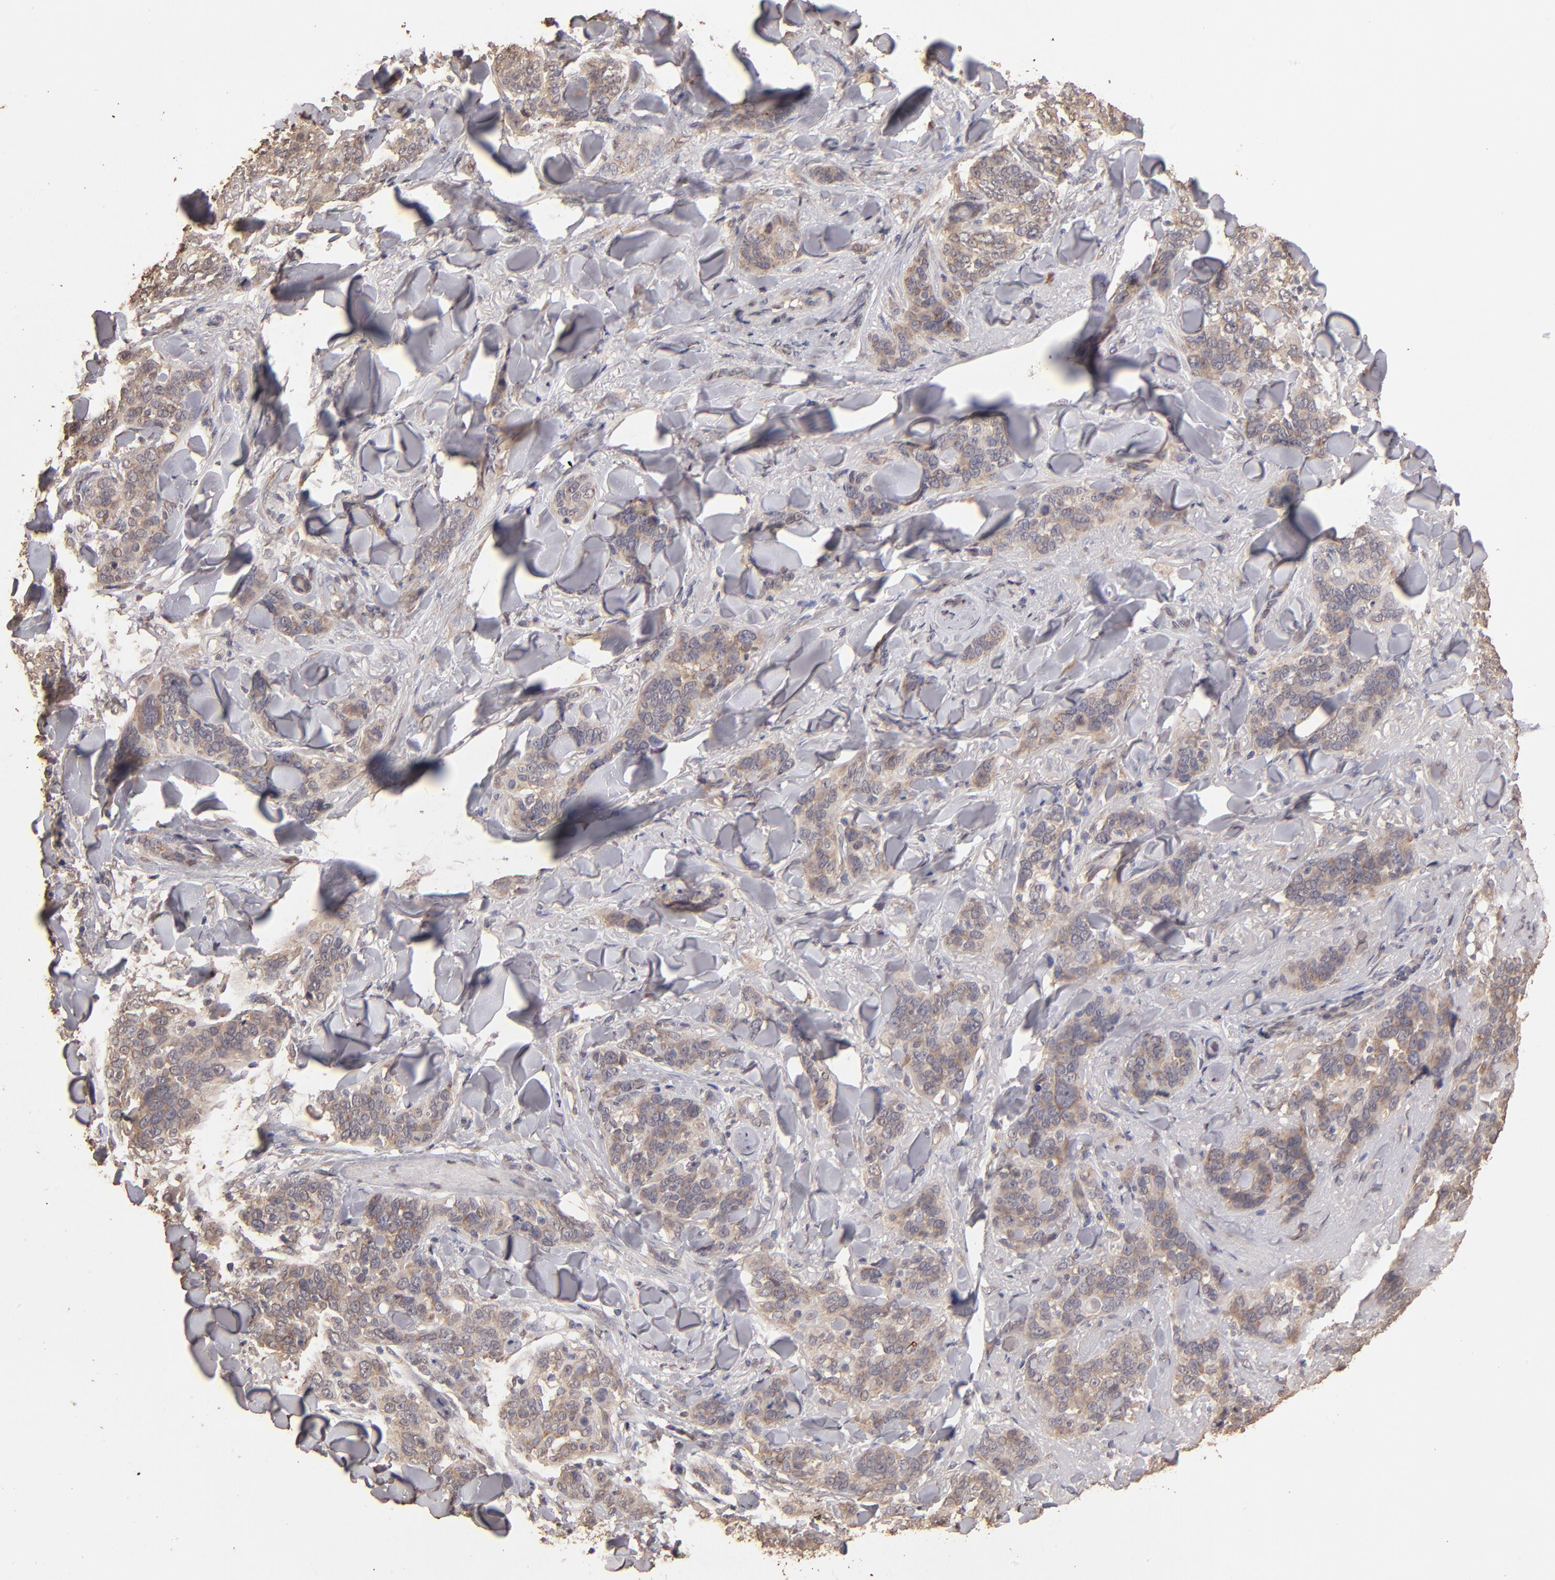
{"staining": {"intensity": "moderate", "quantity": "25%-75%", "location": "cytoplasmic/membranous"}, "tissue": "skin cancer", "cell_type": "Tumor cells", "image_type": "cancer", "snomed": [{"axis": "morphology", "description": "Normal tissue, NOS"}, {"axis": "morphology", "description": "Squamous cell carcinoma, NOS"}, {"axis": "topography", "description": "Skin"}], "caption": "Tumor cells exhibit moderate cytoplasmic/membranous staining in approximately 25%-75% of cells in squamous cell carcinoma (skin).", "gene": "OPHN1", "patient": {"sex": "female", "age": 83}}